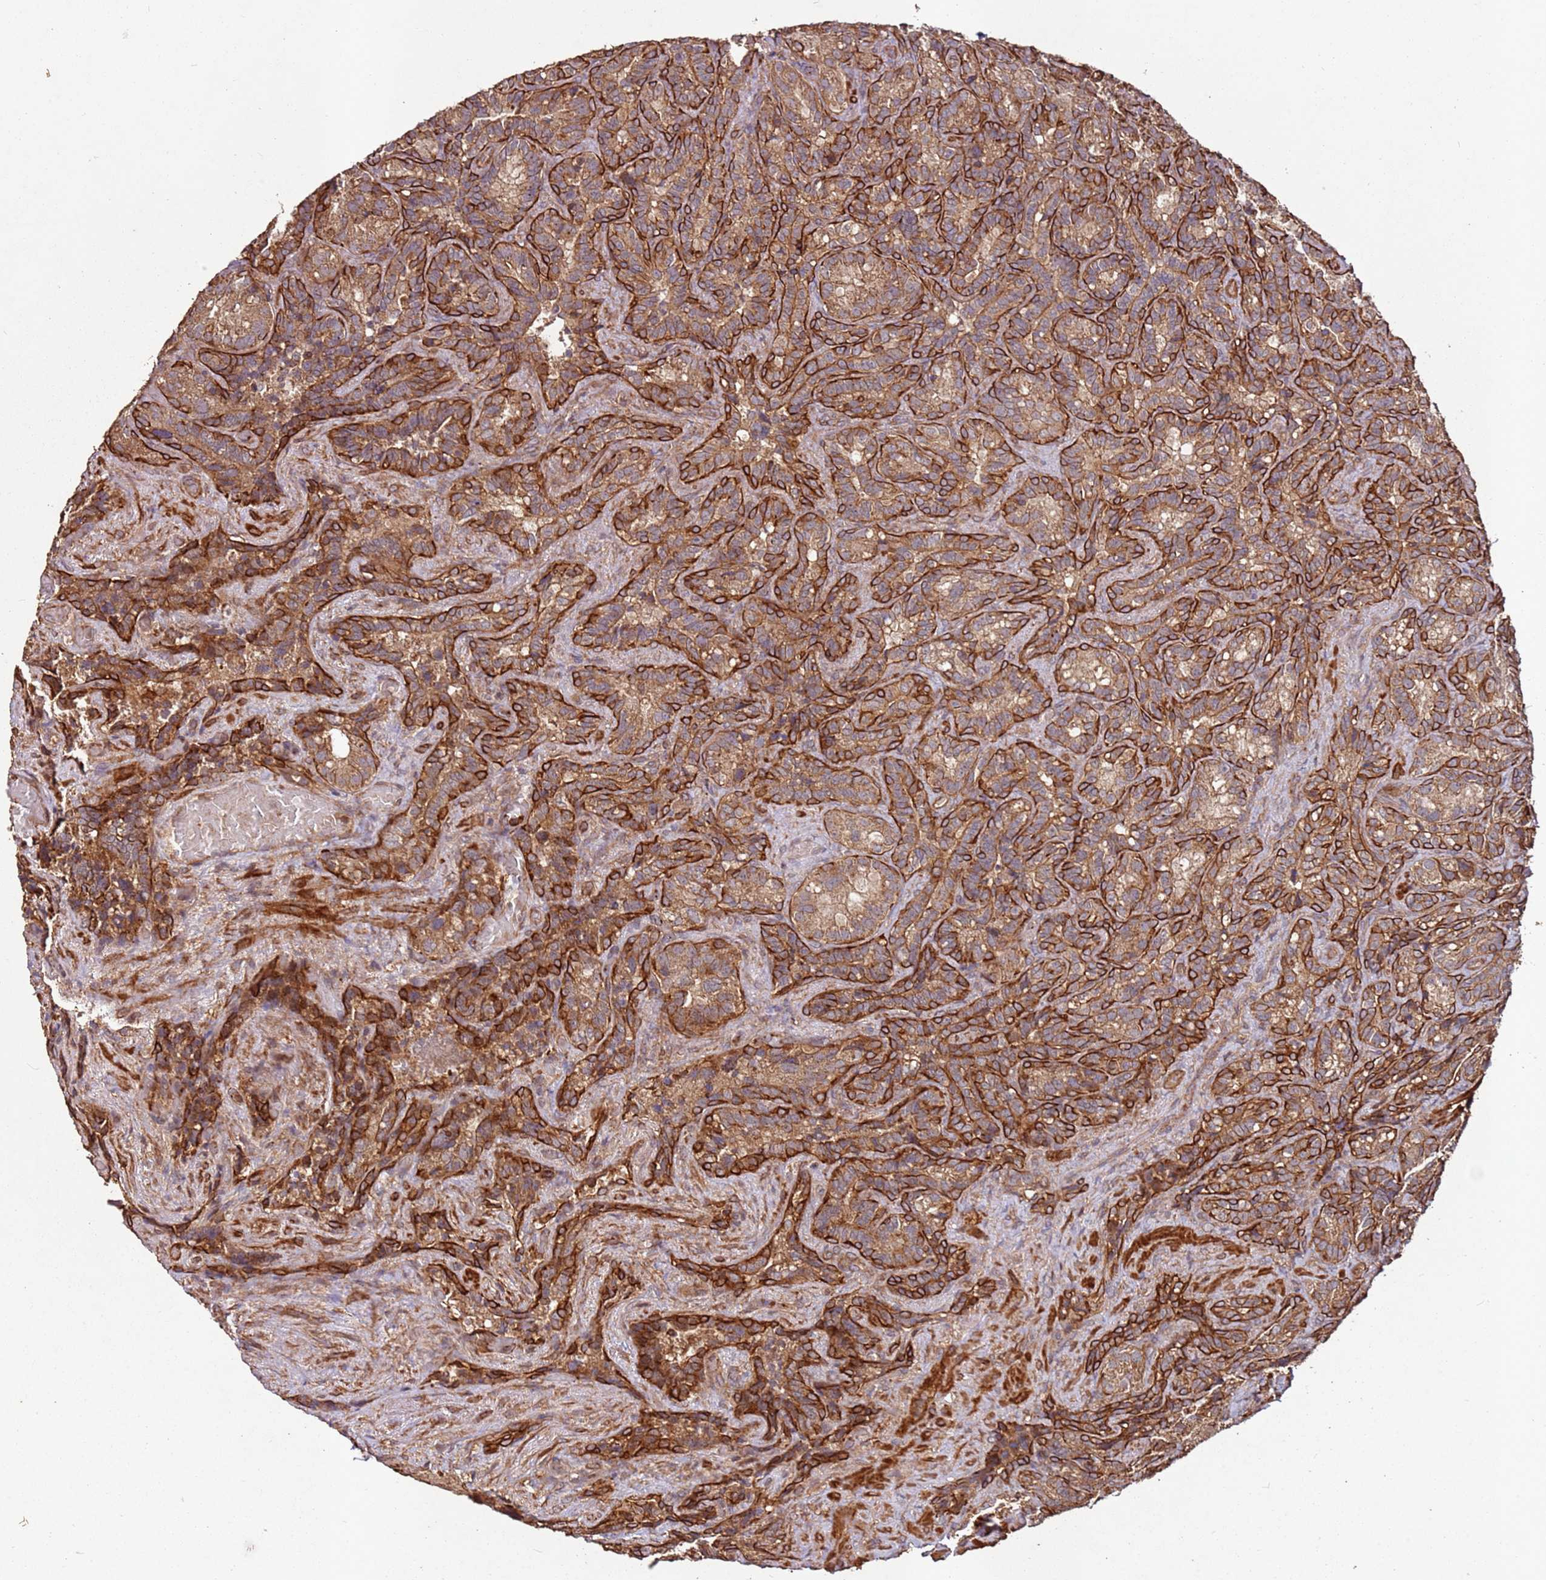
{"staining": {"intensity": "strong", "quantity": "25%-75%", "location": "cytoplasmic/membranous"}, "tissue": "seminal vesicle", "cell_type": "Glandular cells", "image_type": "normal", "snomed": [{"axis": "morphology", "description": "Normal tissue, NOS"}, {"axis": "topography", "description": "Seminal veicle"}], "caption": "Seminal vesicle stained with immunohistochemistry (IHC) reveals strong cytoplasmic/membranous staining in about 25%-75% of glandular cells. (brown staining indicates protein expression, while blue staining denotes nuclei).", "gene": "FAM186A", "patient": {"sex": "male", "age": 62}}